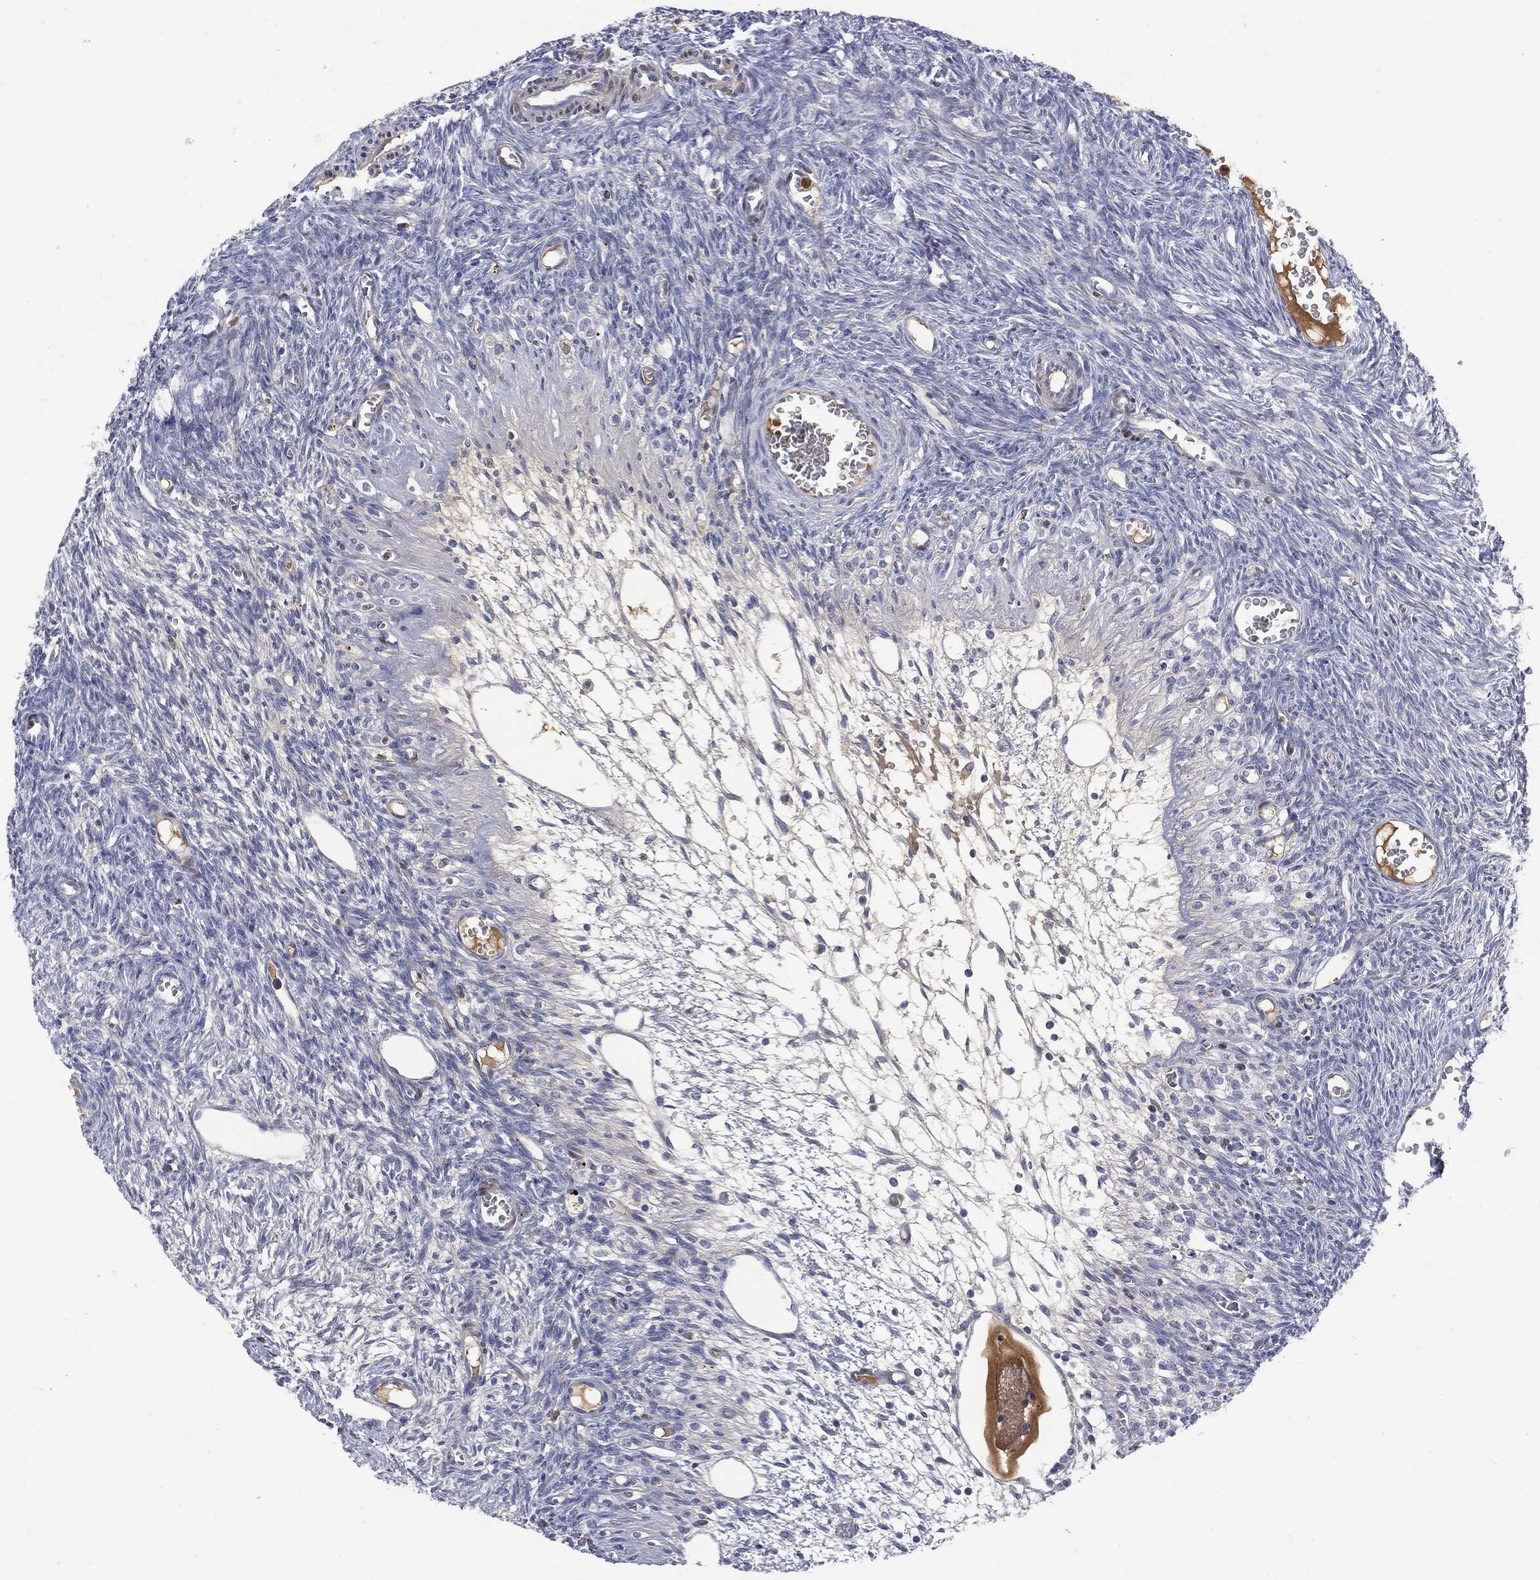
{"staining": {"intensity": "negative", "quantity": "none", "location": "none"}, "tissue": "ovary", "cell_type": "Follicle cells", "image_type": "normal", "snomed": [{"axis": "morphology", "description": "Normal tissue, NOS"}, {"axis": "topography", "description": "Ovary"}], "caption": "Follicle cells are negative for brown protein staining in benign ovary. (Brightfield microscopy of DAB IHC at high magnification).", "gene": "BTK", "patient": {"sex": "female", "age": 27}}